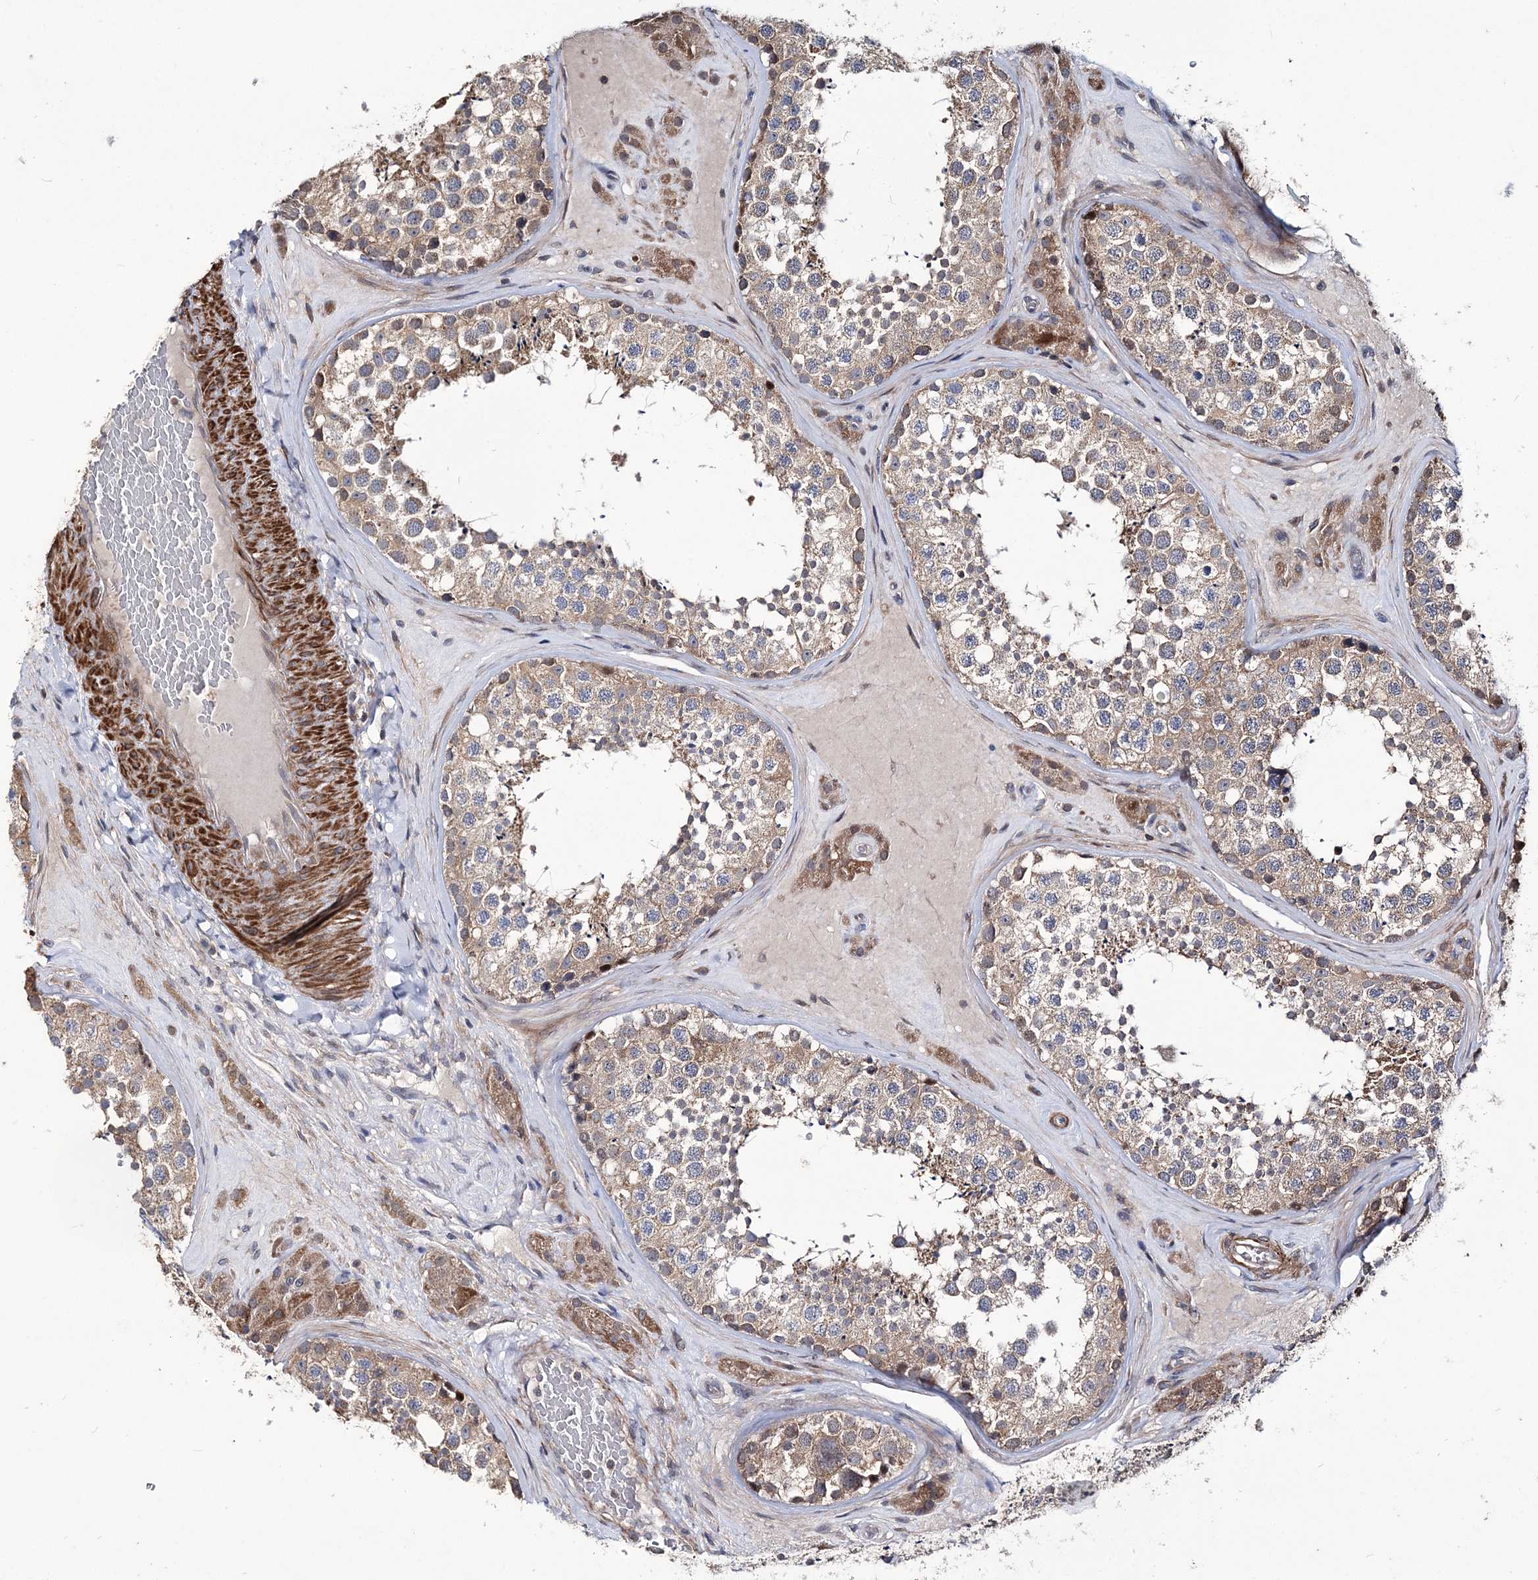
{"staining": {"intensity": "weak", "quantity": ">75%", "location": "cytoplasmic/membranous"}, "tissue": "testis", "cell_type": "Cells in seminiferous ducts", "image_type": "normal", "snomed": [{"axis": "morphology", "description": "Normal tissue, NOS"}, {"axis": "topography", "description": "Testis"}], "caption": "Immunohistochemistry (IHC) micrograph of normal testis: testis stained using IHC exhibits low levels of weak protein expression localized specifically in the cytoplasmic/membranous of cells in seminiferous ducts, appearing as a cytoplasmic/membranous brown color.", "gene": "PPP2R2B", "patient": {"sex": "male", "age": 46}}